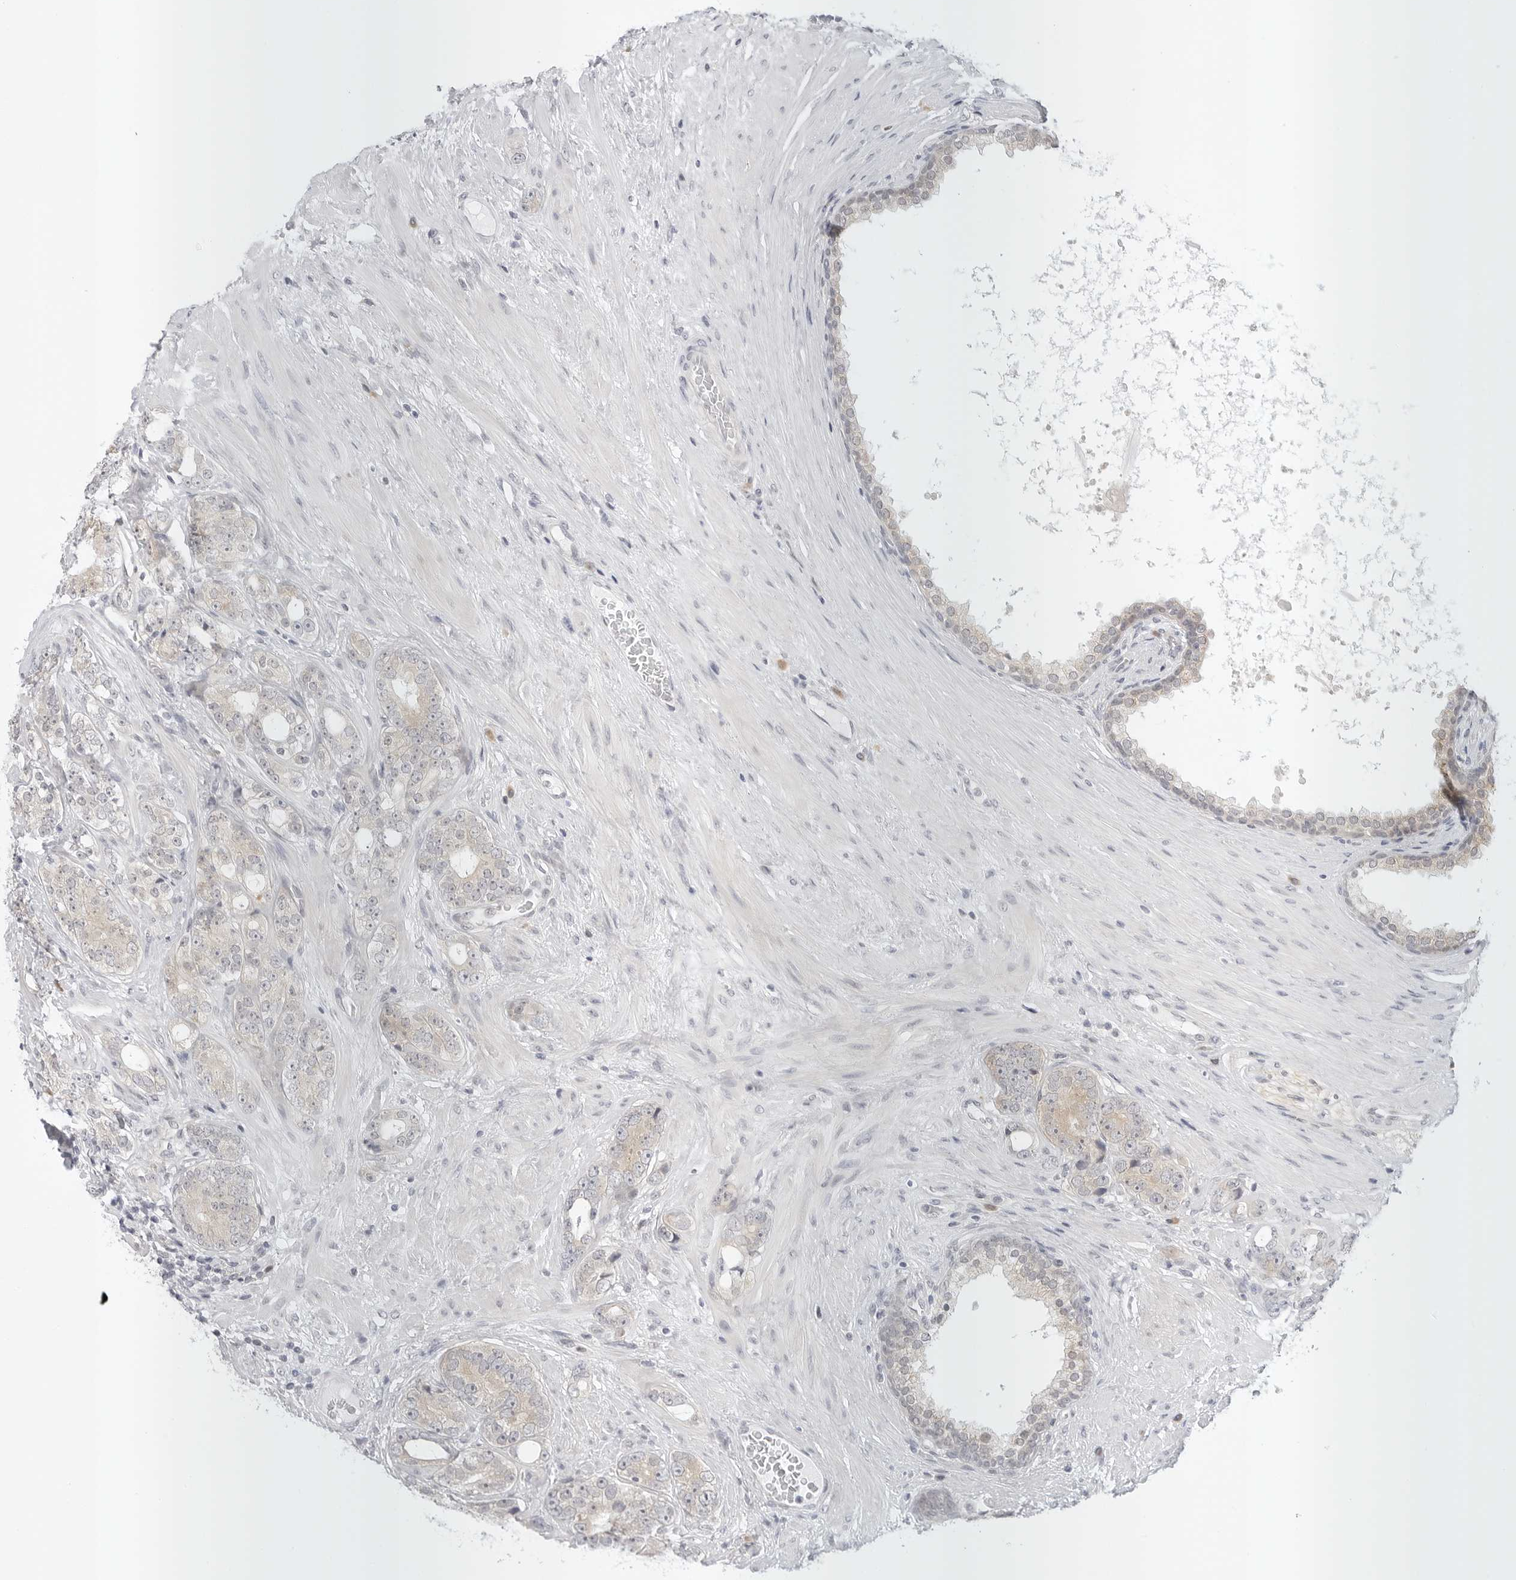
{"staining": {"intensity": "negative", "quantity": "none", "location": "none"}, "tissue": "prostate cancer", "cell_type": "Tumor cells", "image_type": "cancer", "snomed": [{"axis": "morphology", "description": "Adenocarcinoma, High grade"}, {"axis": "topography", "description": "Prostate"}], "caption": "The histopathology image displays no significant positivity in tumor cells of adenocarcinoma (high-grade) (prostate).", "gene": "TCP1", "patient": {"sex": "male", "age": 56}}